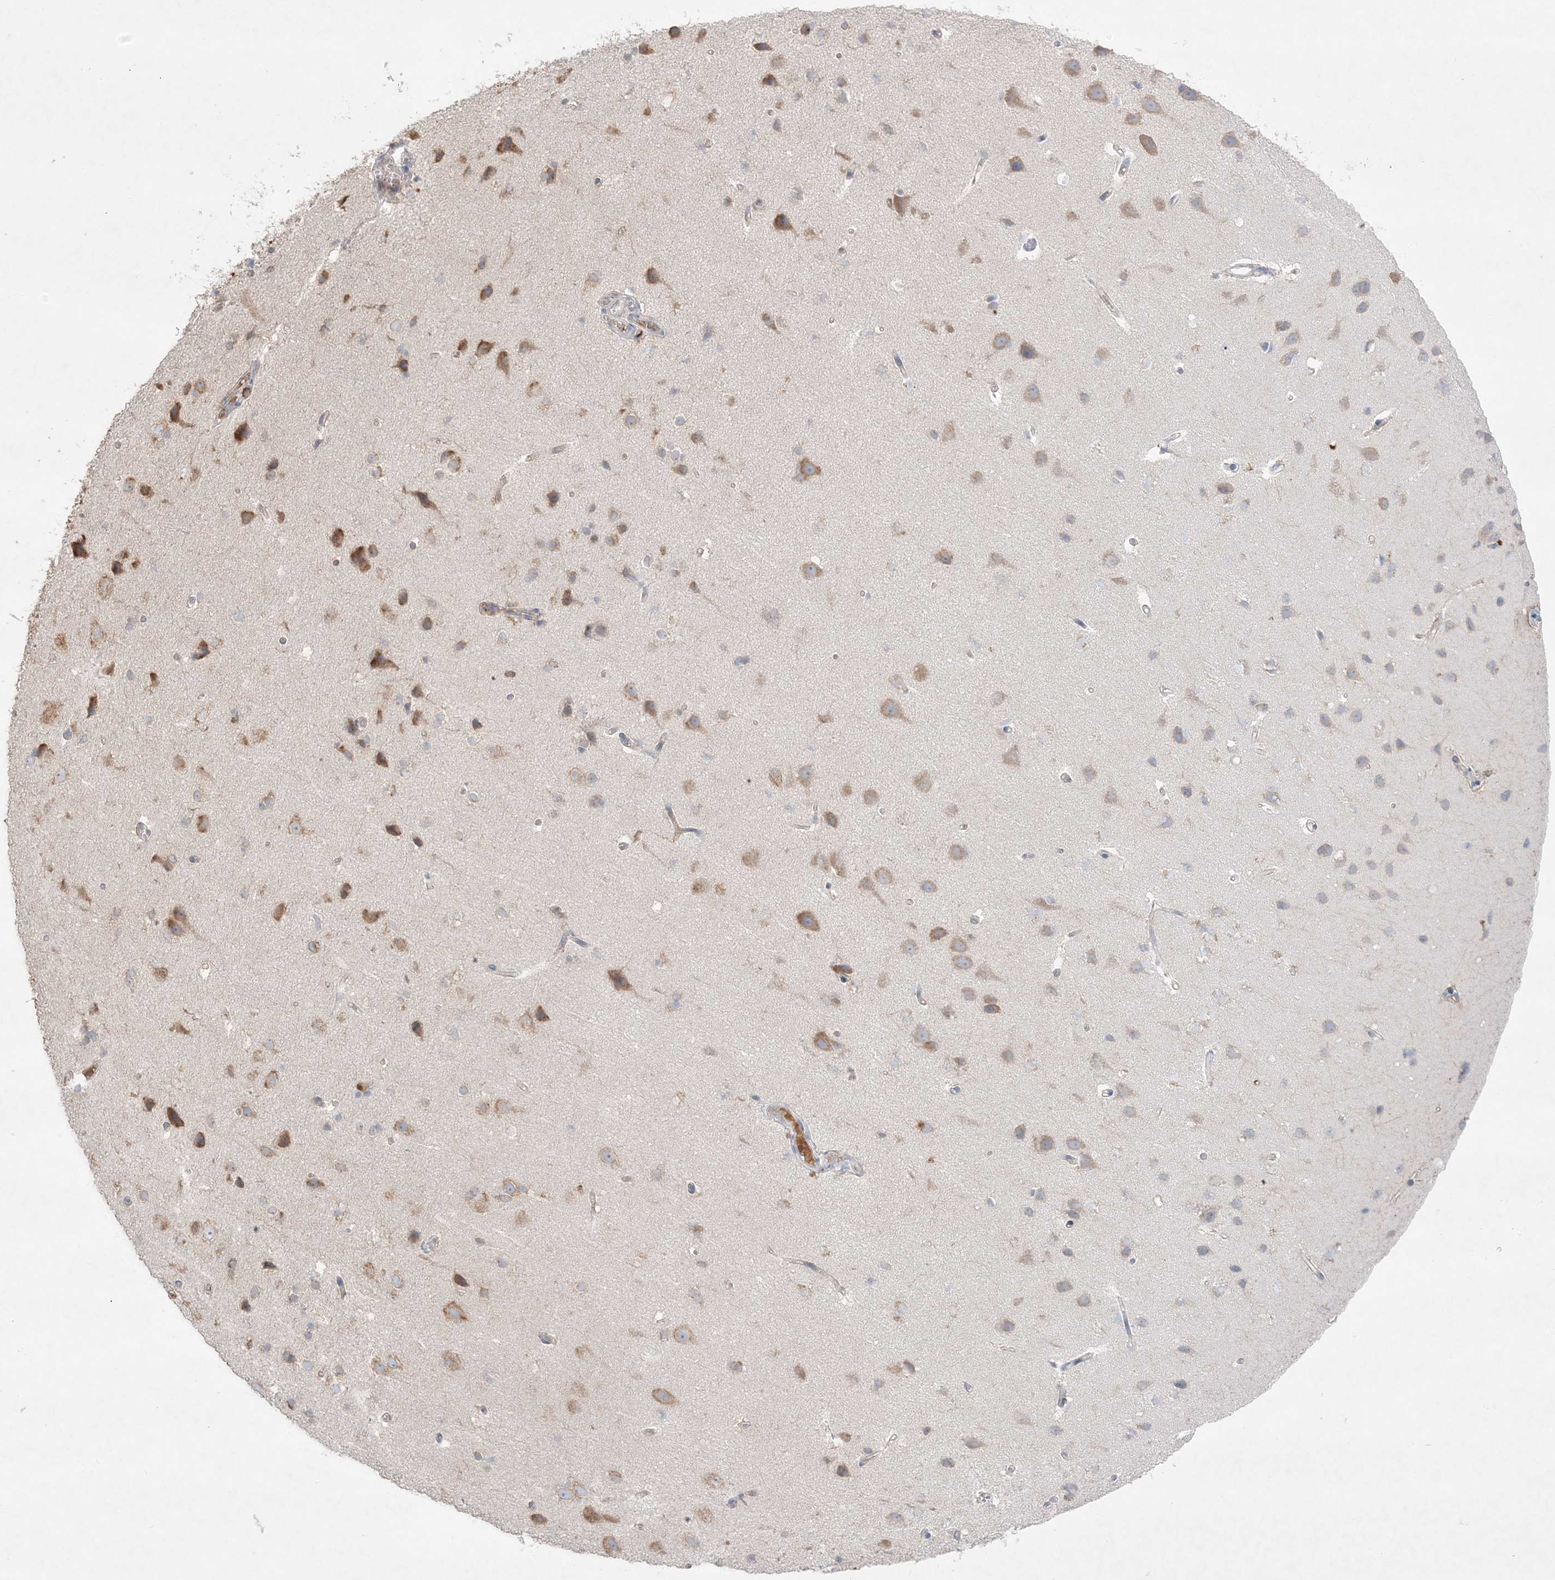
{"staining": {"intensity": "negative", "quantity": "none", "location": "none"}, "tissue": "cerebral cortex", "cell_type": "Endothelial cells", "image_type": "normal", "snomed": [{"axis": "morphology", "description": "Normal tissue, NOS"}, {"axis": "topography", "description": "Cerebral cortex"}], "caption": "This image is of benign cerebral cortex stained with immunohistochemistry (IHC) to label a protein in brown with the nuclei are counter-stained blue. There is no staining in endothelial cells. The staining is performed using DAB brown chromogen with nuclei counter-stained in using hematoxylin.", "gene": "MMGT1", "patient": {"sex": "male", "age": 34}}